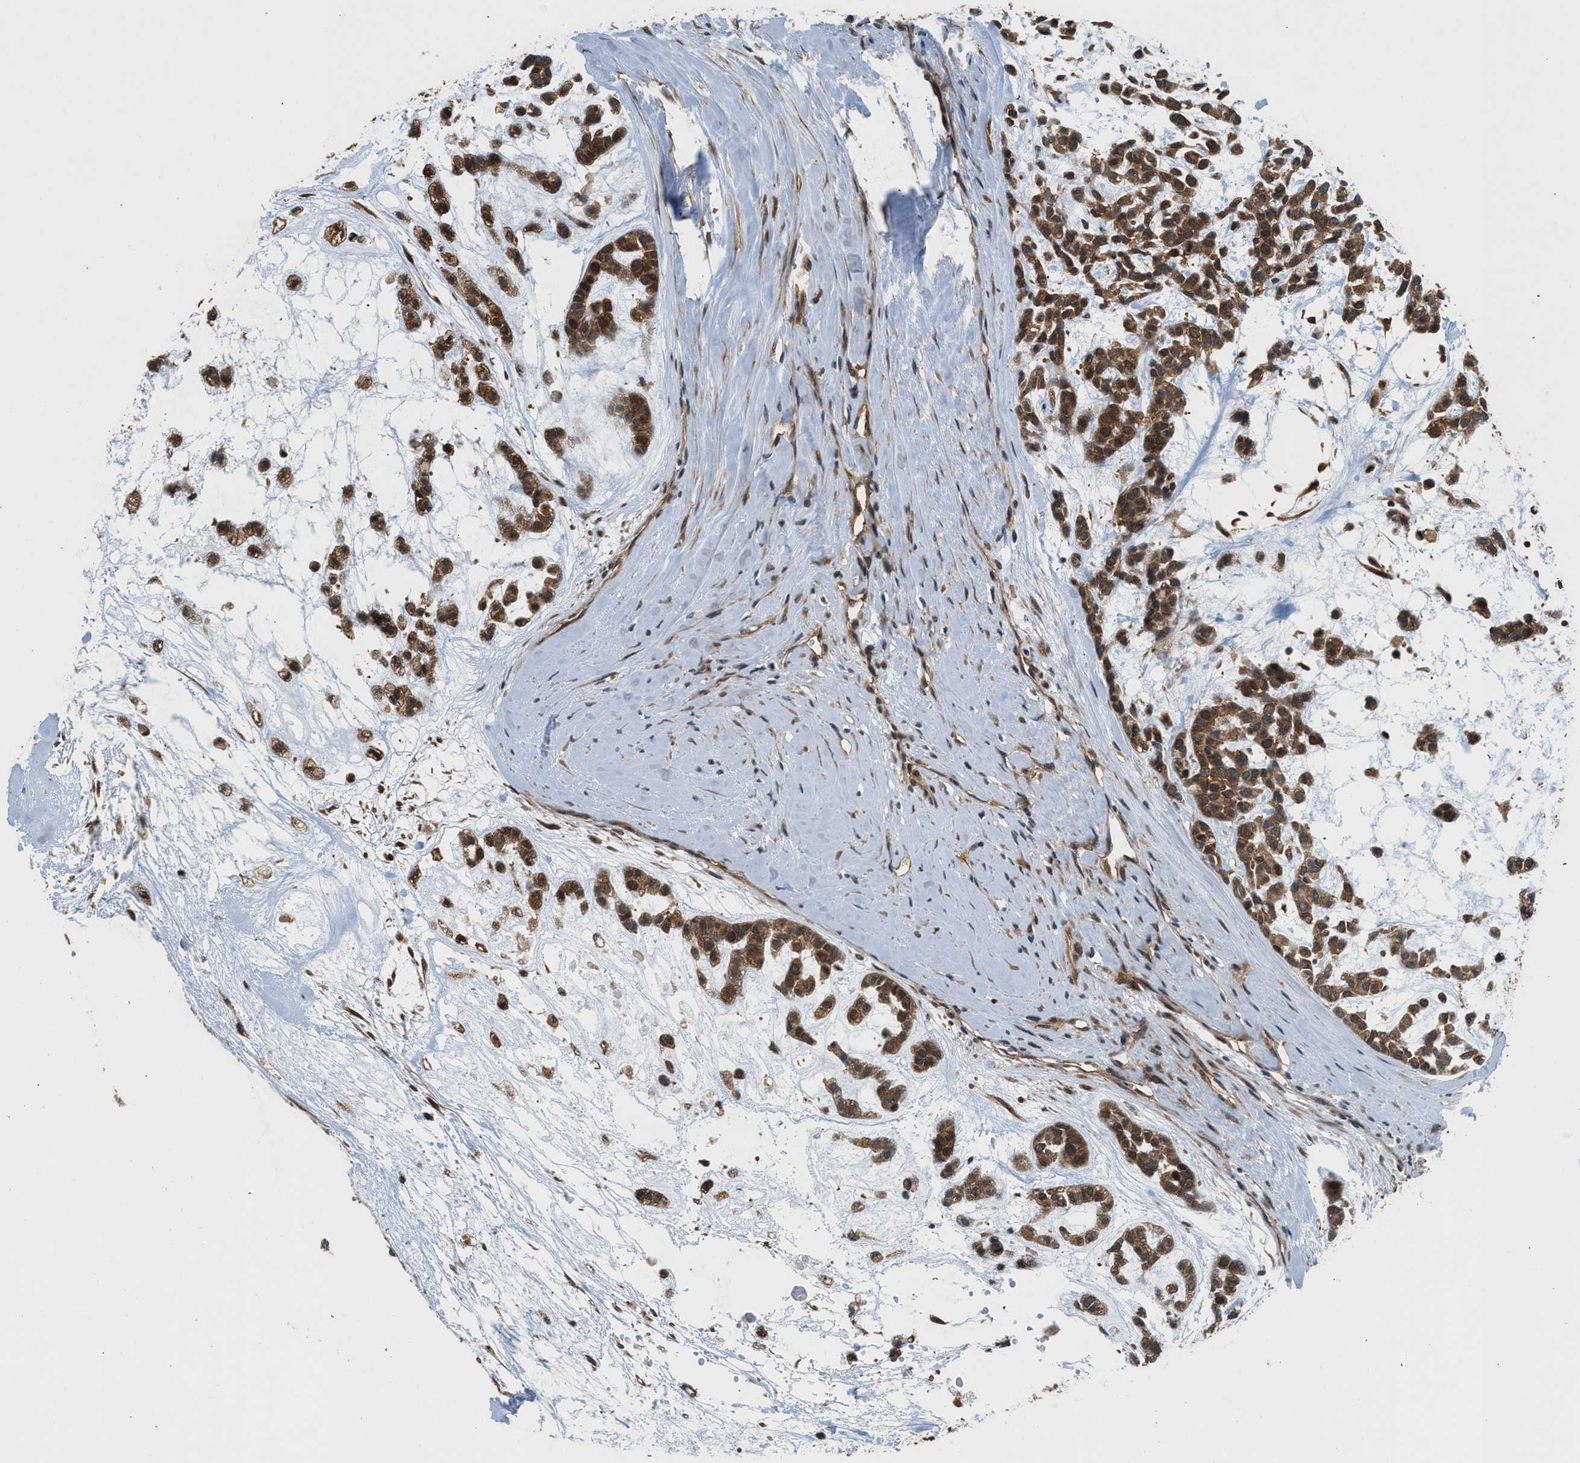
{"staining": {"intensity": "moderate", "quantity": ">75%", "location": "cytoplasmic/membranous"}, "tissue": "head and neck cancer", "cell_type": "Tumor cells", "image_type": "cancer", "snomed": [{"axis": "morphology", "description": "Adenocarcinoma, NOS"}, {"axis": "morphology", "description": "Adenoma, NOS"}, {"axis": "topography", "description": "Head-Neck"}], "caption": "Immunohistochemical staining of human head and neck cancer (adenocarcinoma) exhibits medium levels of moderate cytoplasmic/membranous expression in approximately >75% of tumor cells.", "gene": "OXSR1", "patient": {"sex": "female", "age": 55}}